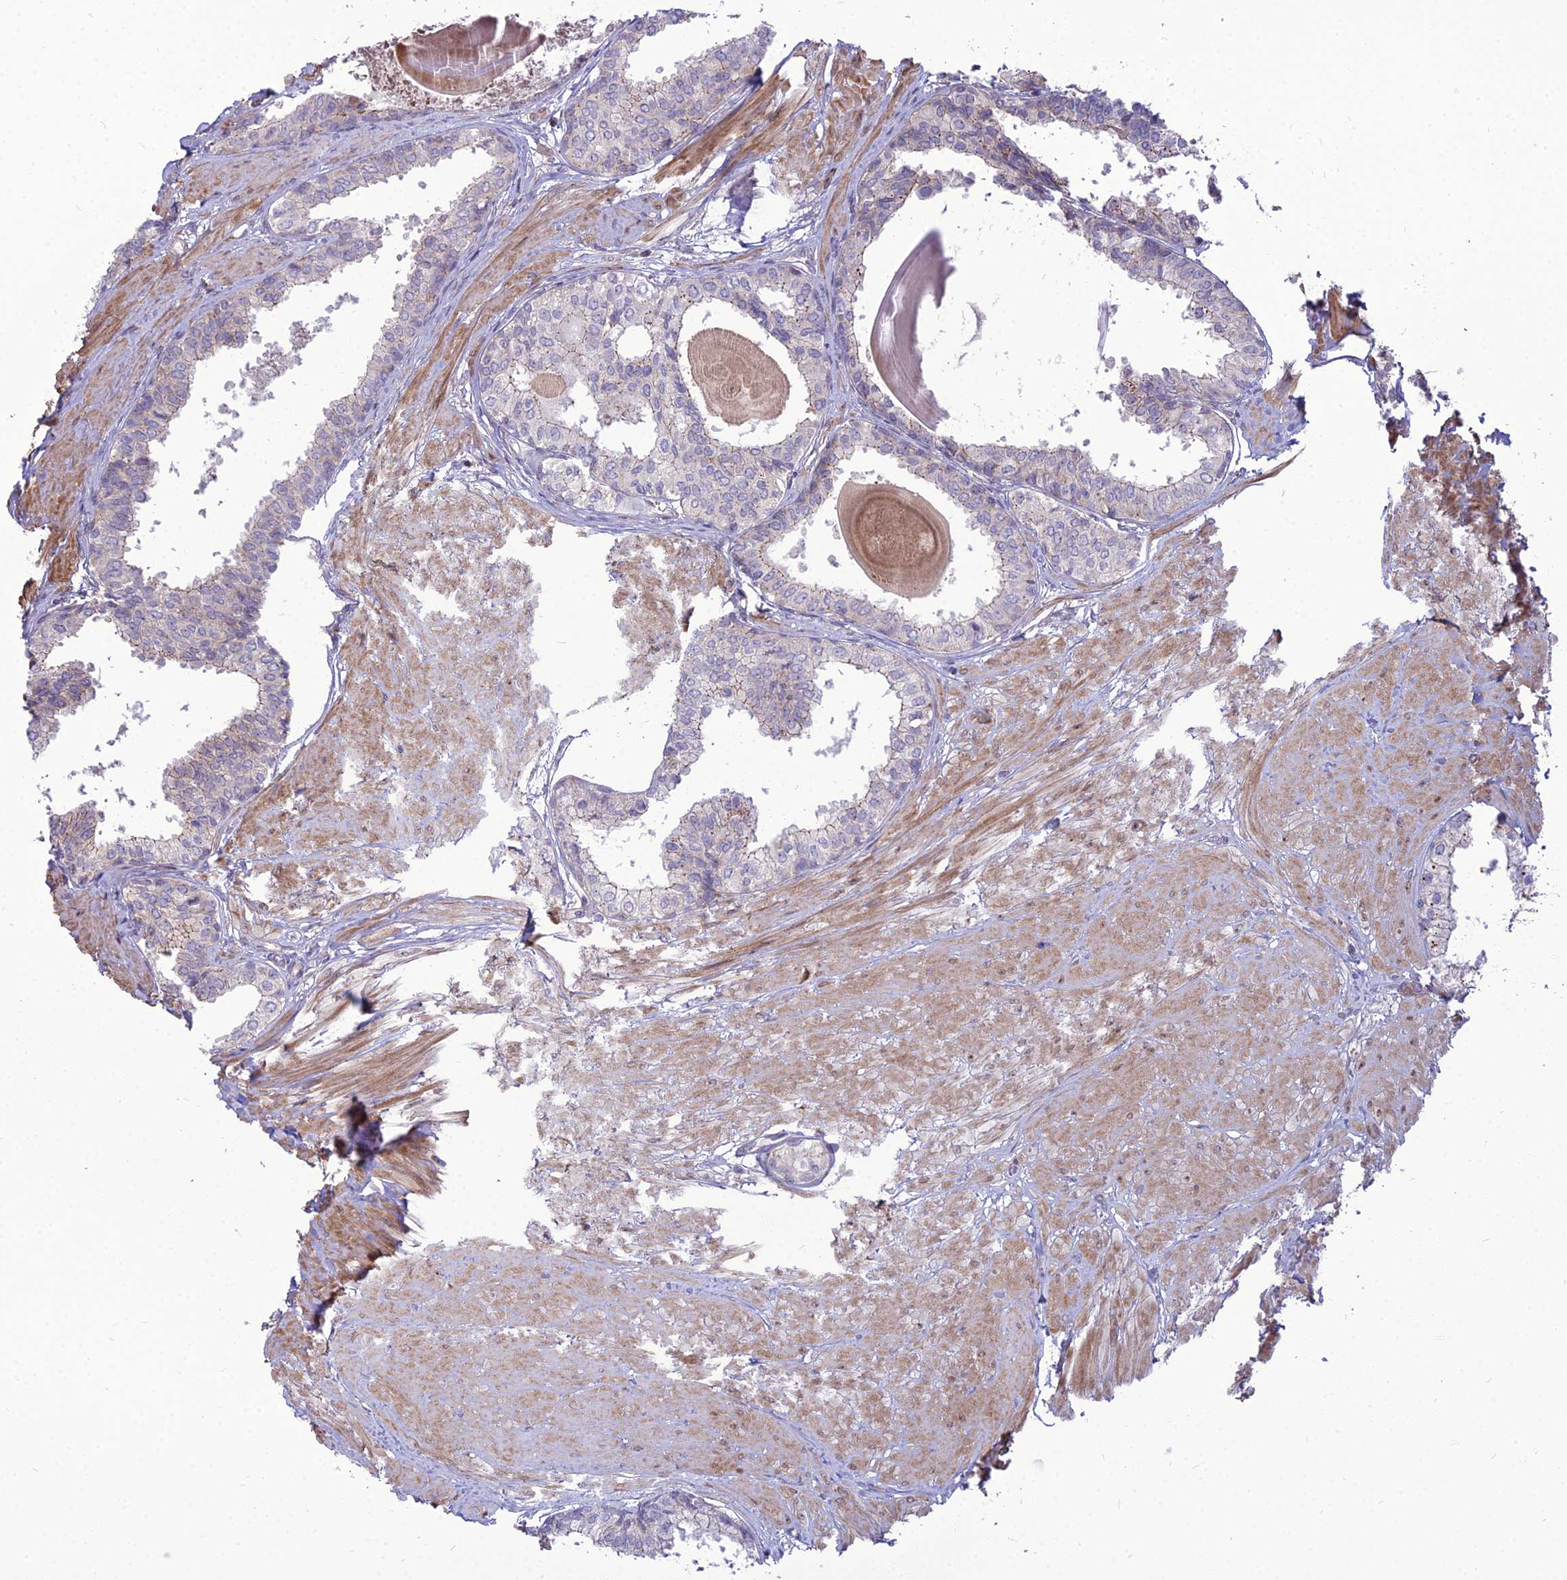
{"staining": {"intensity": "moderate", "quantity": "<25%", "location": "cytoplasmic/membranous"}, "tissue": "prostate", "cell_type": "Glandular cells", "image_type": "normal", "snomed": [{"axis": "morphology", "description": "Normal tissue, NOS"}, {"axis": "topography", "description": "Prostate"}], "caption": "A high-resolution histopathology image shows IHC staining of unremarkable prostate, which displays moderate cytoplasmic/membranous positivity in approximately <25% of glandular cells. (DAB = brown stain, brightfield microscopy at high magnification).", "gene": "TSPYL2", "patient": {"sex": "male", "age": 48}}